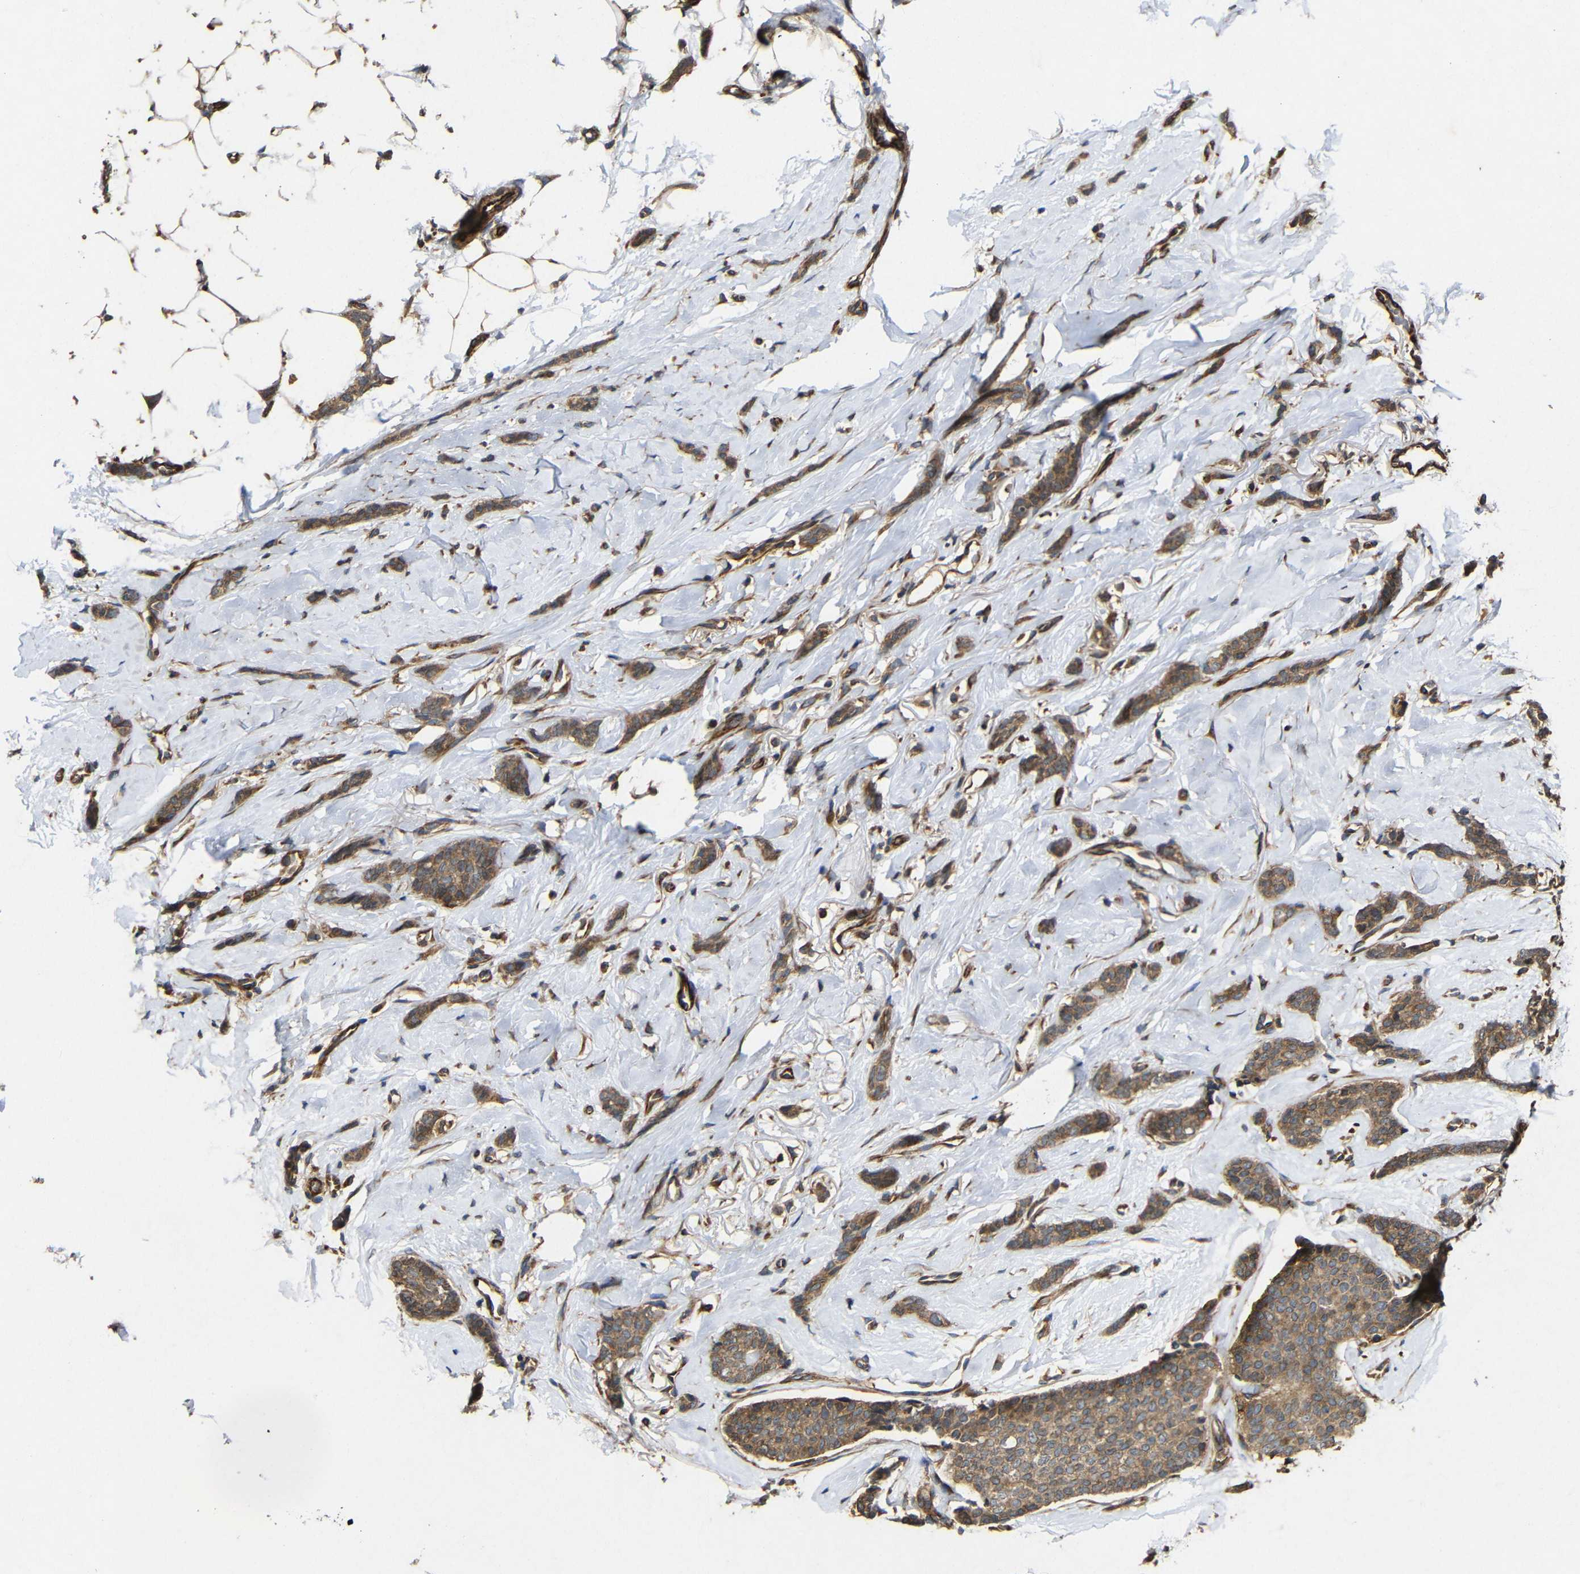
{"staining": {"intensity": "moderate", "quantity": ">75%", "location": "cytoplasmic/membranous"}, "tissue": "breast cancer", "cell_type": "Tumor cells", "image_type": "cancer", "snomed": [{"axis": "morphology", "description": "Lobular carcinoma"}, {"axis": "topography", "description": "Skin"}, {"axis": "topography", "description": "Breast"}], "caption": "There is medium levels of moderate cytoplasmic/membranous expression in tumor cells of breast cancer, as demonstrated by immunohistochemical staining (brown color).", "gene": "EIF2S1", "patient": {"sex": "female", "age": 46}}